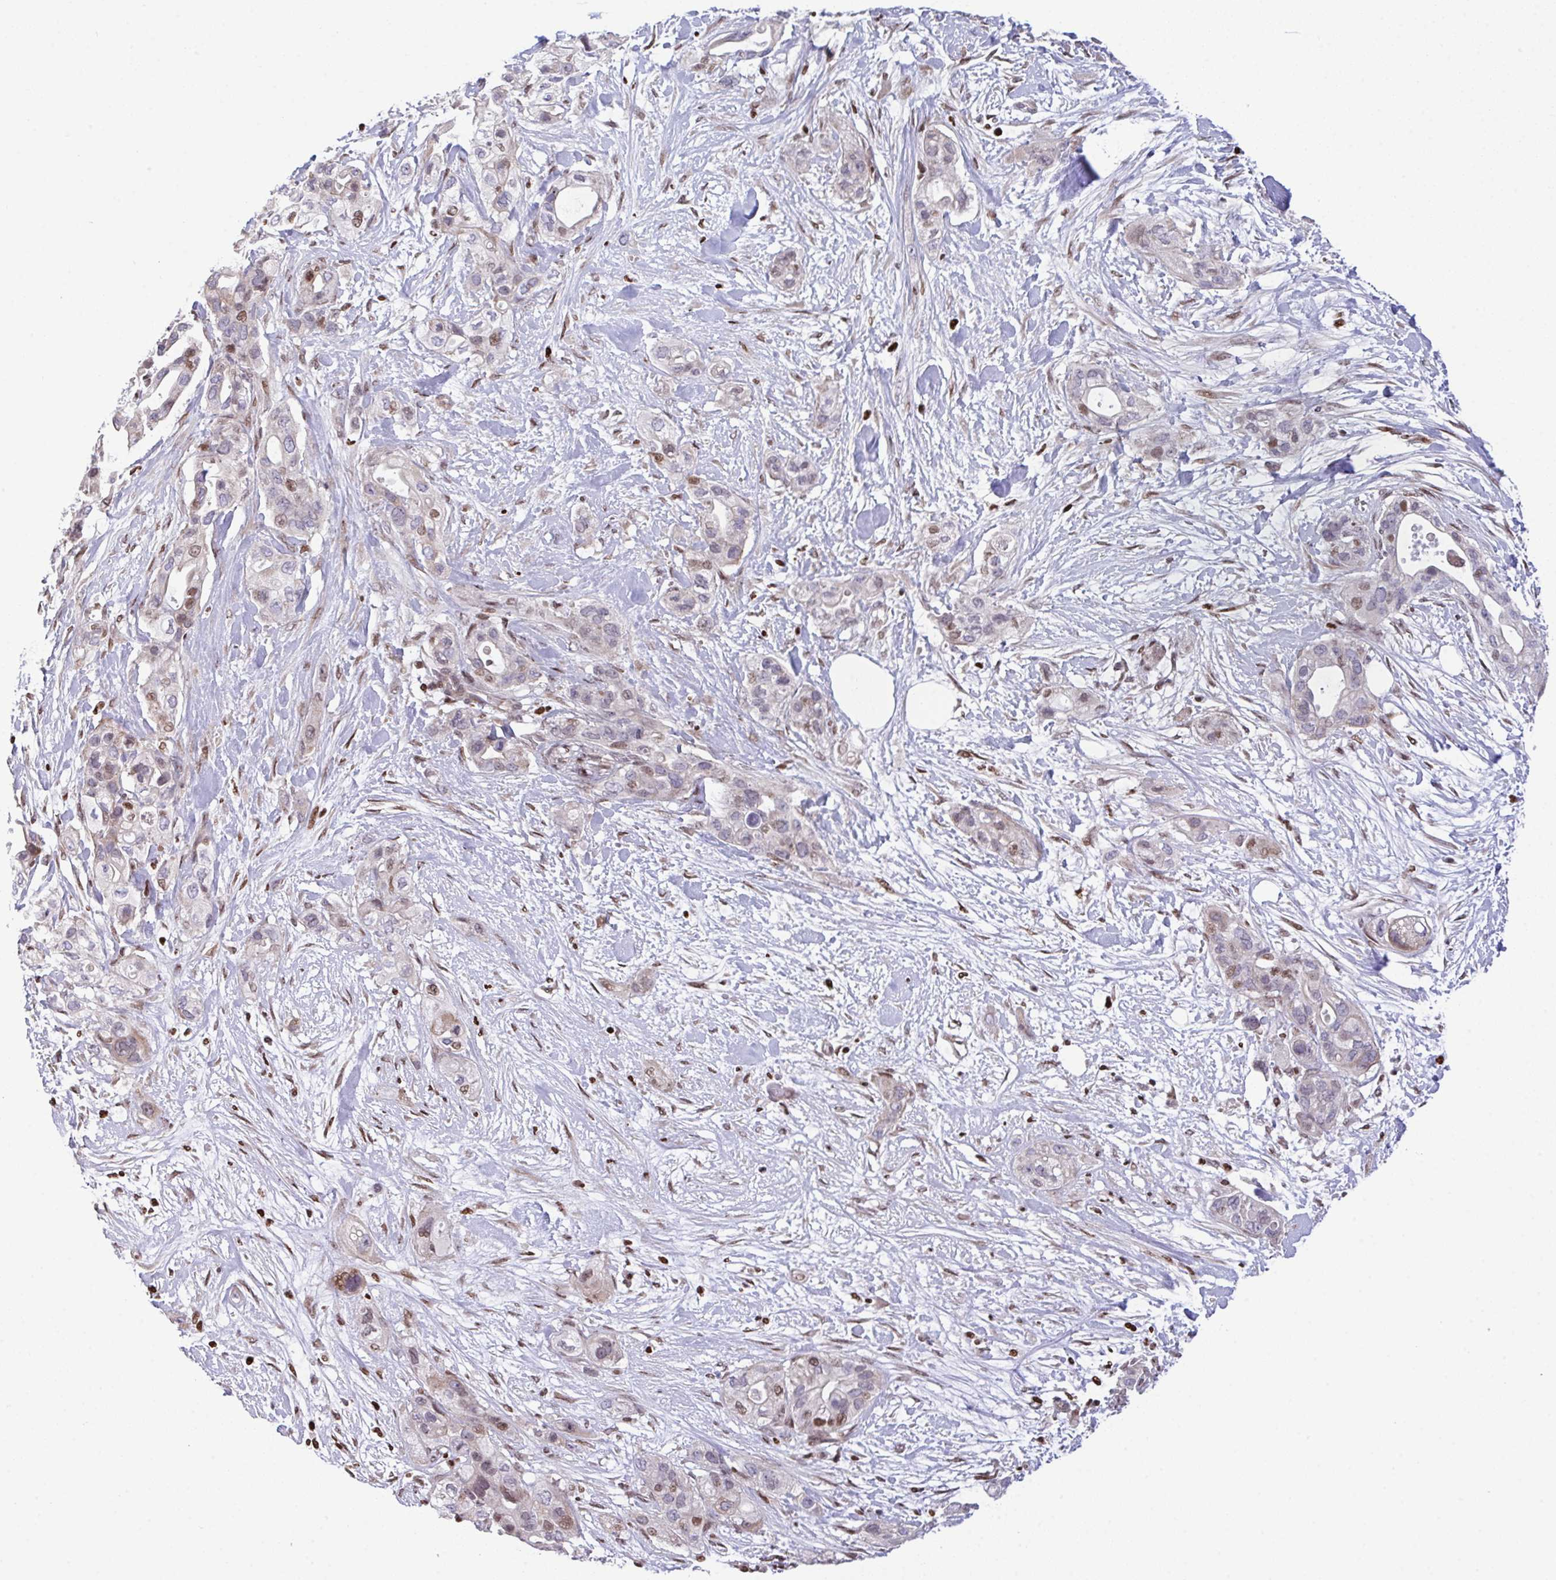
{"staining": {"intensity": "moderate", "quantity": "<25%", "location": "nuclear"}, "tissue": "pancreatic cancer", "cell_type": "Tumor cells", "image_type": "cancer", "snomed": [{"axis": "morphology", "description": "Adenocarcinoma, NOS"}, {"axis": "topography", "description": "Pancreas"}], "caption": "Human pancreatic cancer stained with a protein marker demonstrates moderate staining in tumor cells.", "gene": "RAPGEF5", "patient": {"sex": "male", "age": 44}}